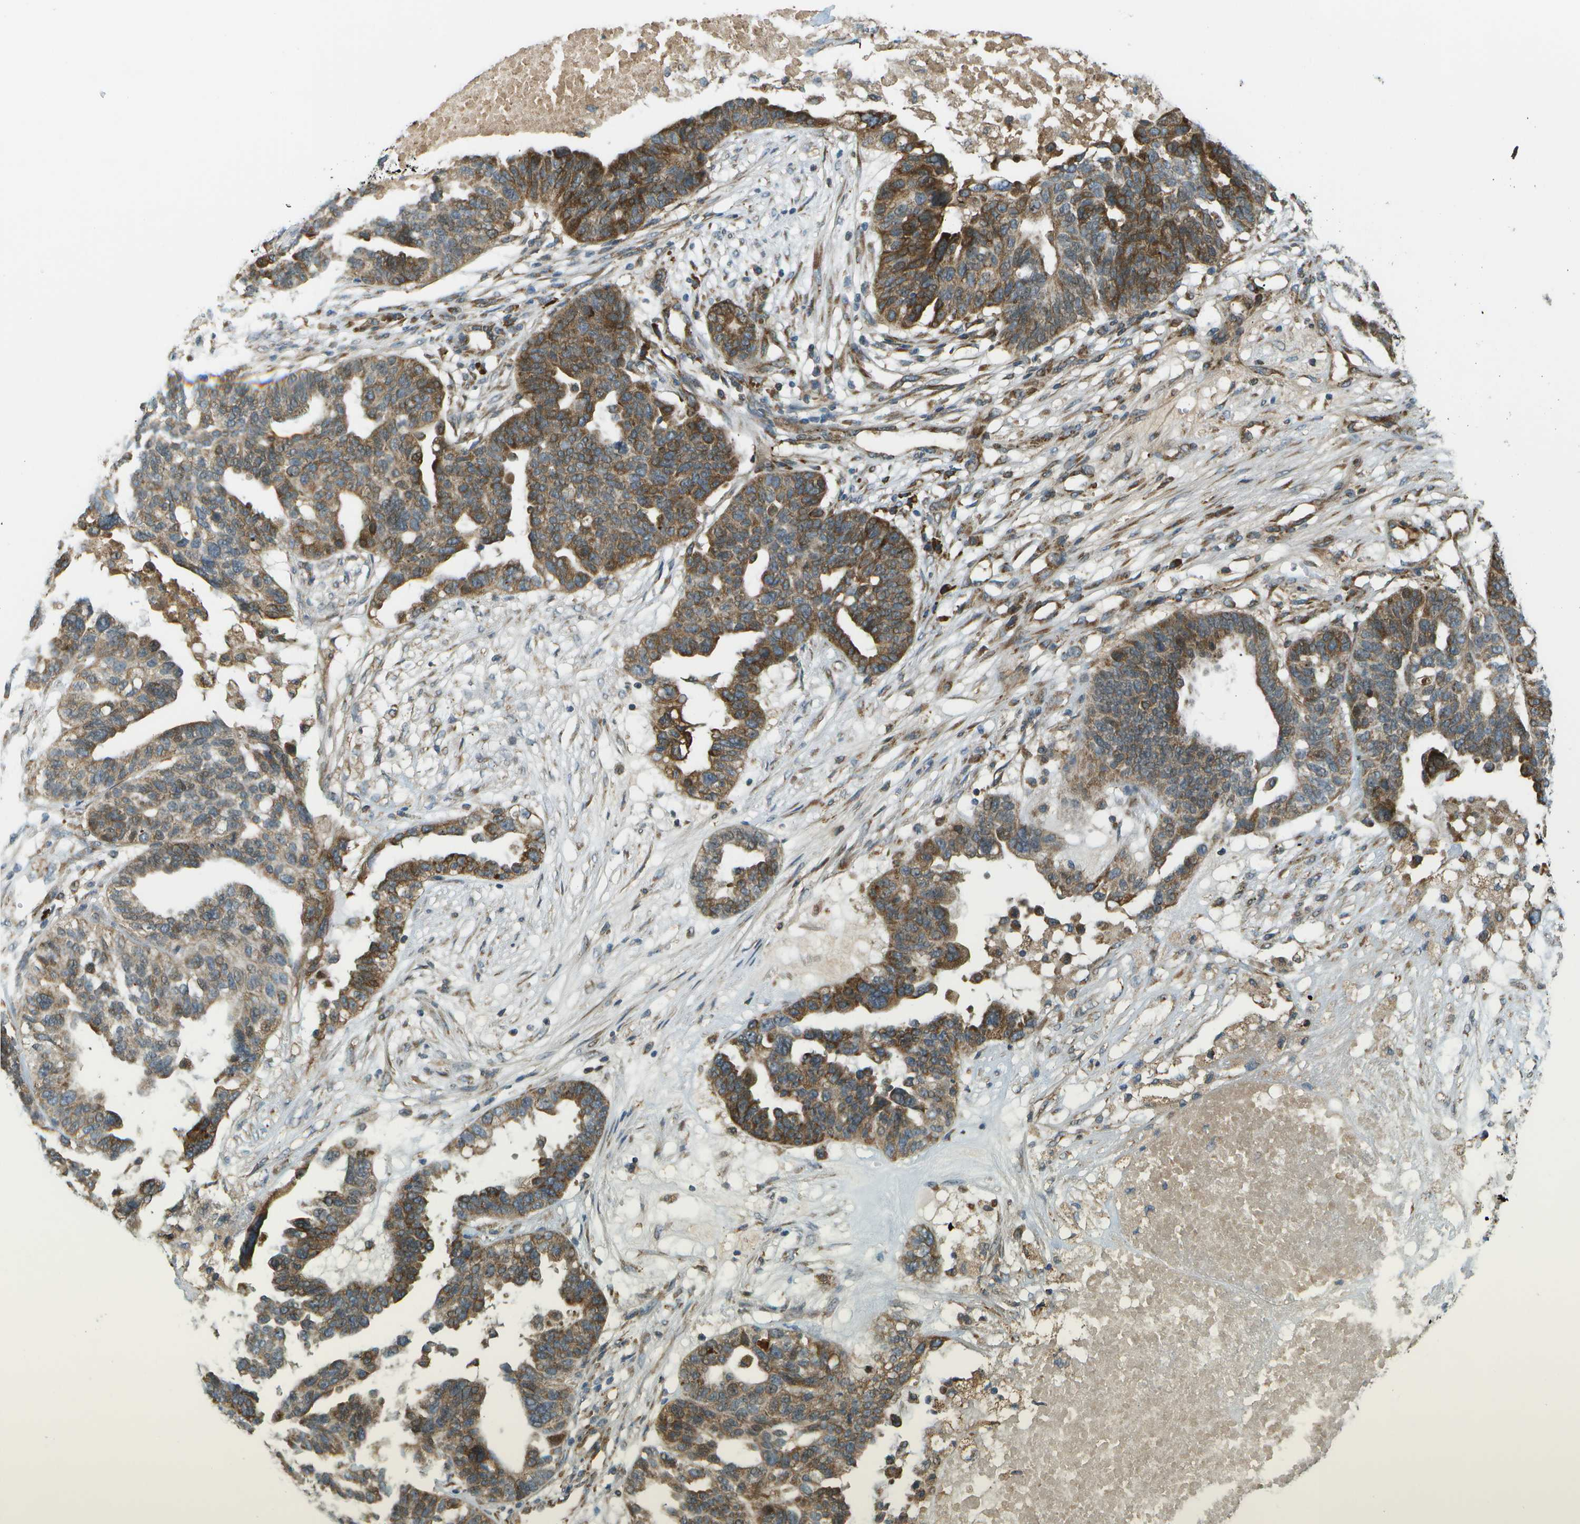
{"staining": {"intensity": "strong", "quantity": ">75%", "location": "cytoplasmic/membranous"}, "tissue": "ovarian cancer", "cell_type": "Tumor cells", "image_type": "cancer", "snomed": [{"axis": "morphology", "description": "Cystadenocarcinoma, serous, NOS"}, {"axis": "topography", "description": "Ovary"}], "caption": "Strong cytoplasmic/membranous staining for a protein is identified in about >75% of tumor cells of ovarian serous cystadenocarcinoma using immunohistochemistry.", "gene": "USP30", "patient": {"sex": "female", "age": 59}}